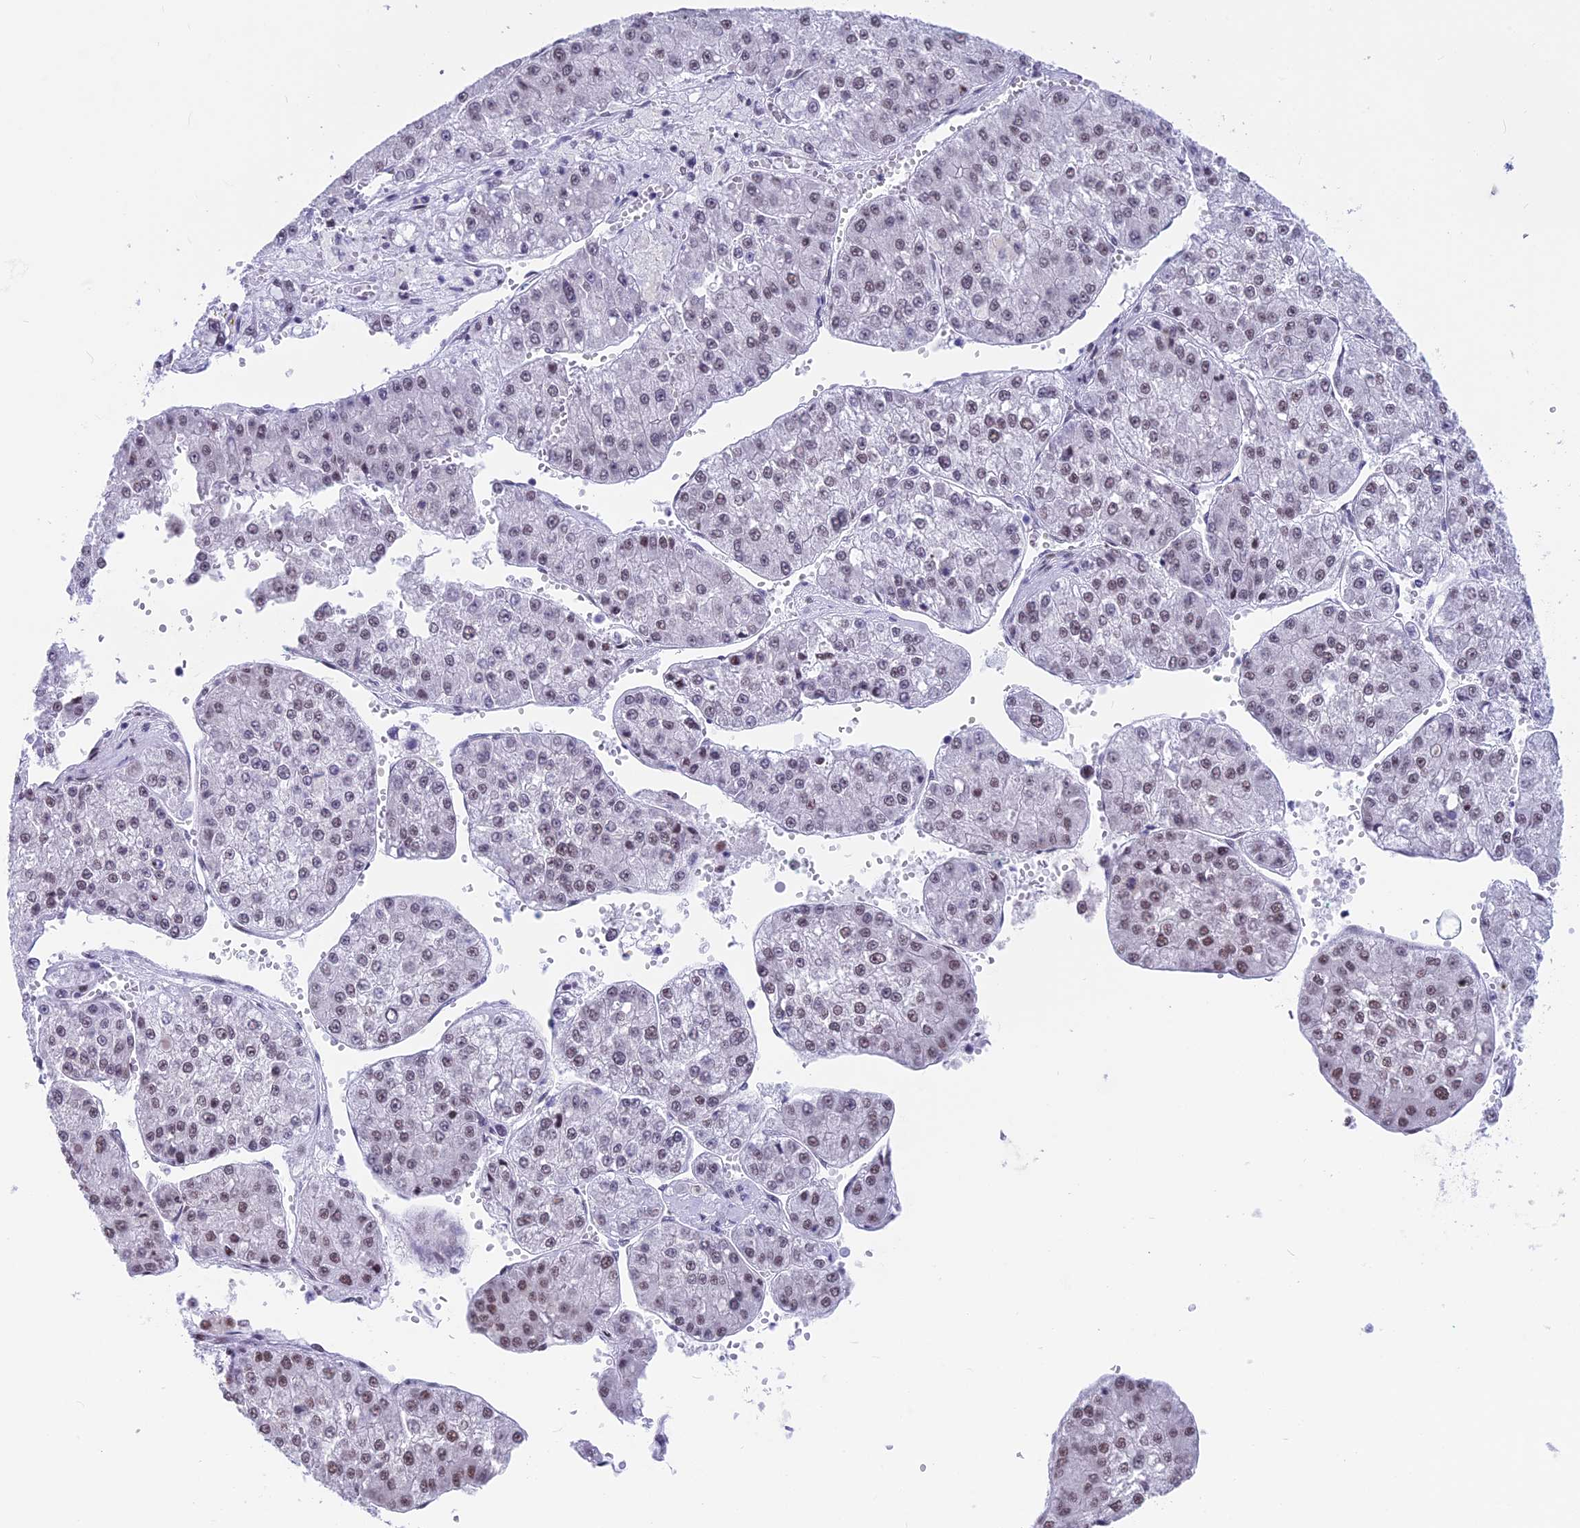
{"staining": {"intensity": "weak", "quantity": "25%-75%", "location": "nuclear"}, "tissue": "liver cancer", "cell_type": "Tumor cells", "image_type": "cancer", "snomed": [{"axis": "morphology", "description": "Carcinoma, Hepatocellular, NOS"}, {"axis": "topography", "description": "Liver"}], "caption": "Hepatocellular carcinoma (liver) tissue shows weak nuclear expression in approximately 25%-75% of tumor cells, visualized by immunohistochemistry.", "gene": "SRSF5", "patient": {"sex": "female", "age": 73}}